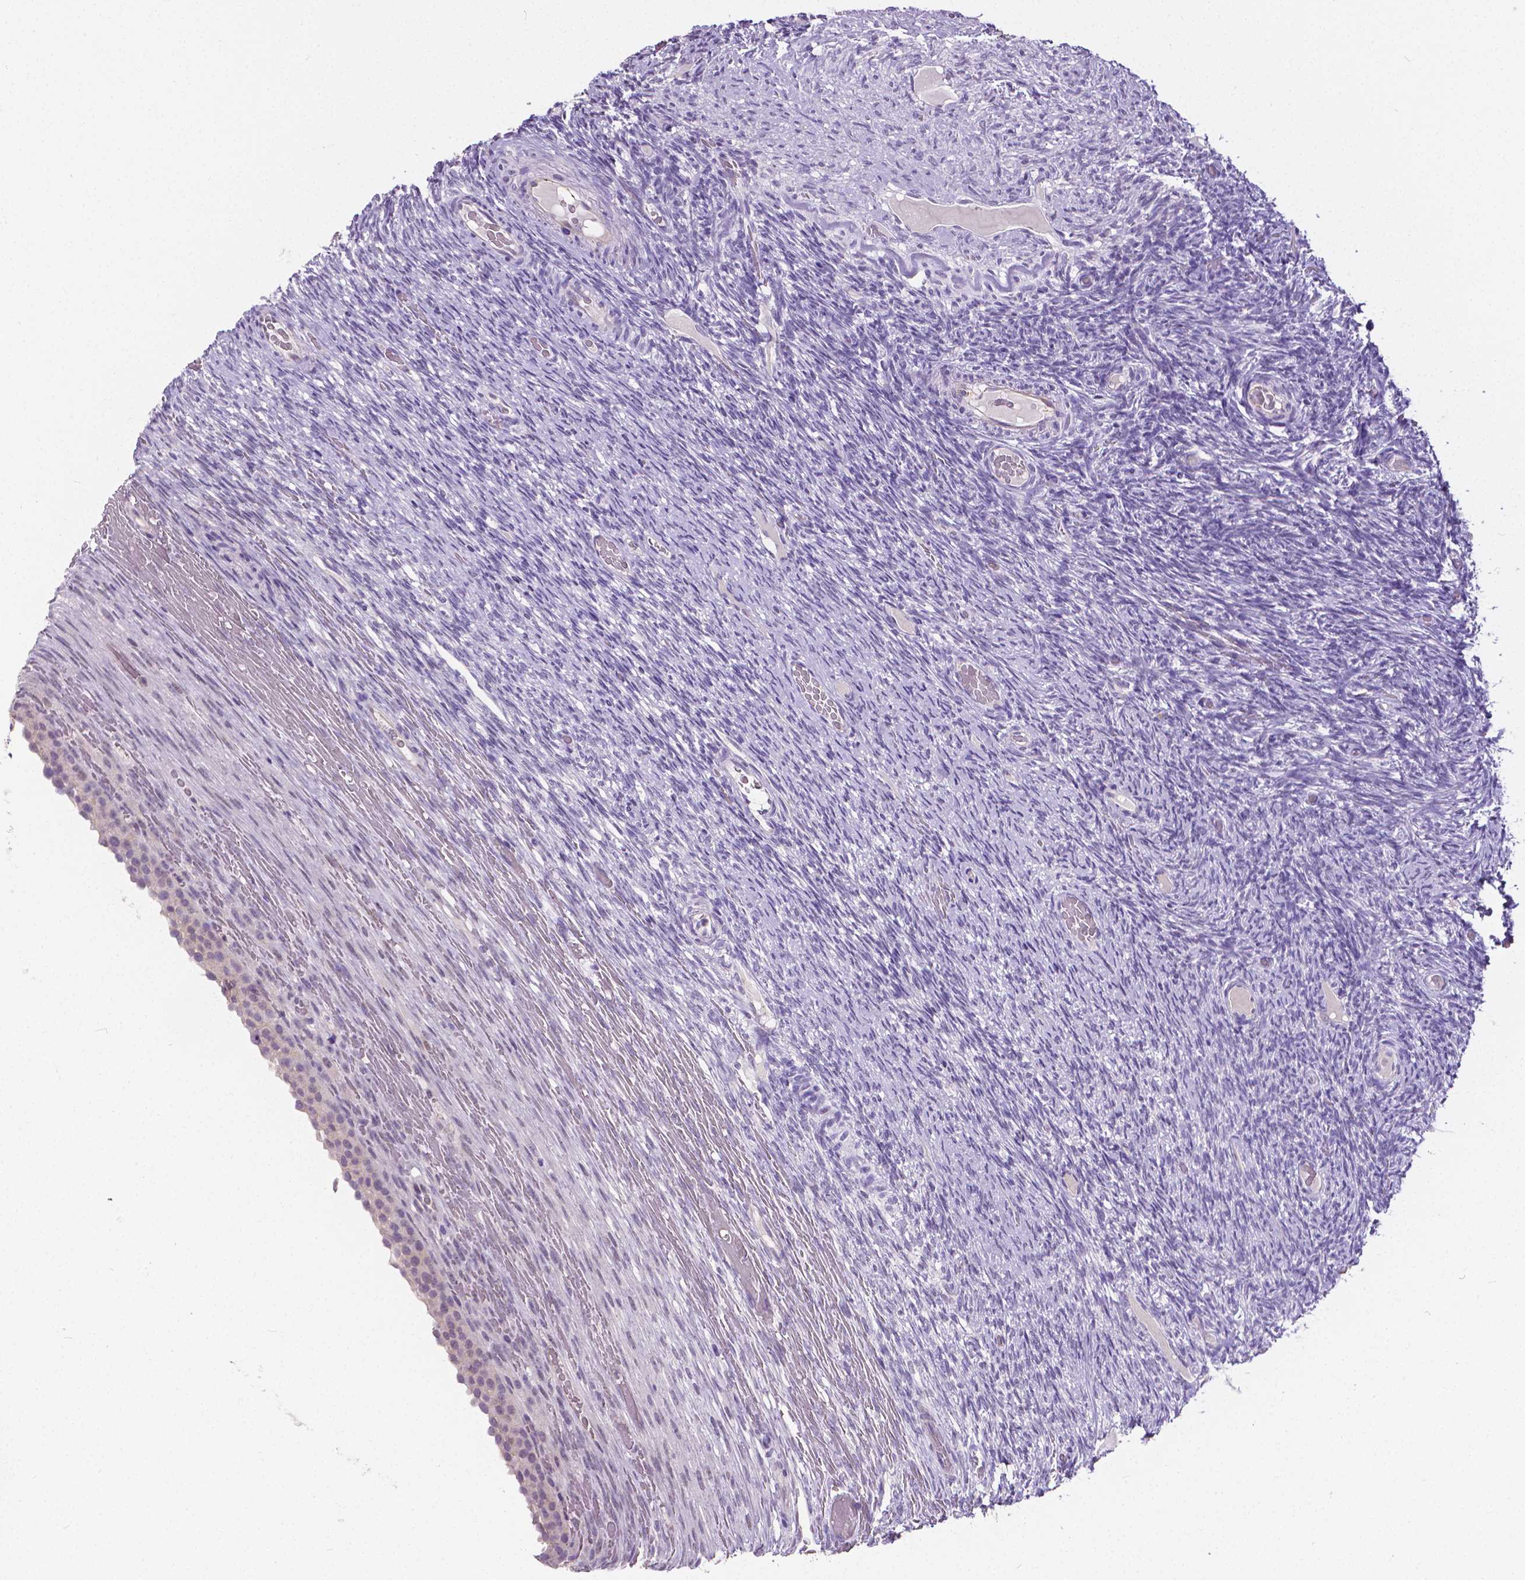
{"staining": {"intensity": "negative", "quantity": "none", "location": "none"}, "tissue": "ovary", "cell_type": "Ovarian stroma cells", "image_type": "normal", "snomed": [{"axis": "morphology", "description": "Normal tissue, NOS"}, {"axis": "topography", "description": "Ovary"}], "caption": "Photomicrograph shows no significant protein expression in ovarian stroma cells of normal ovary. Nuclei are stained in blue.", "gene": "OCLN", "patient": {"sex": "female", "age": 34}}